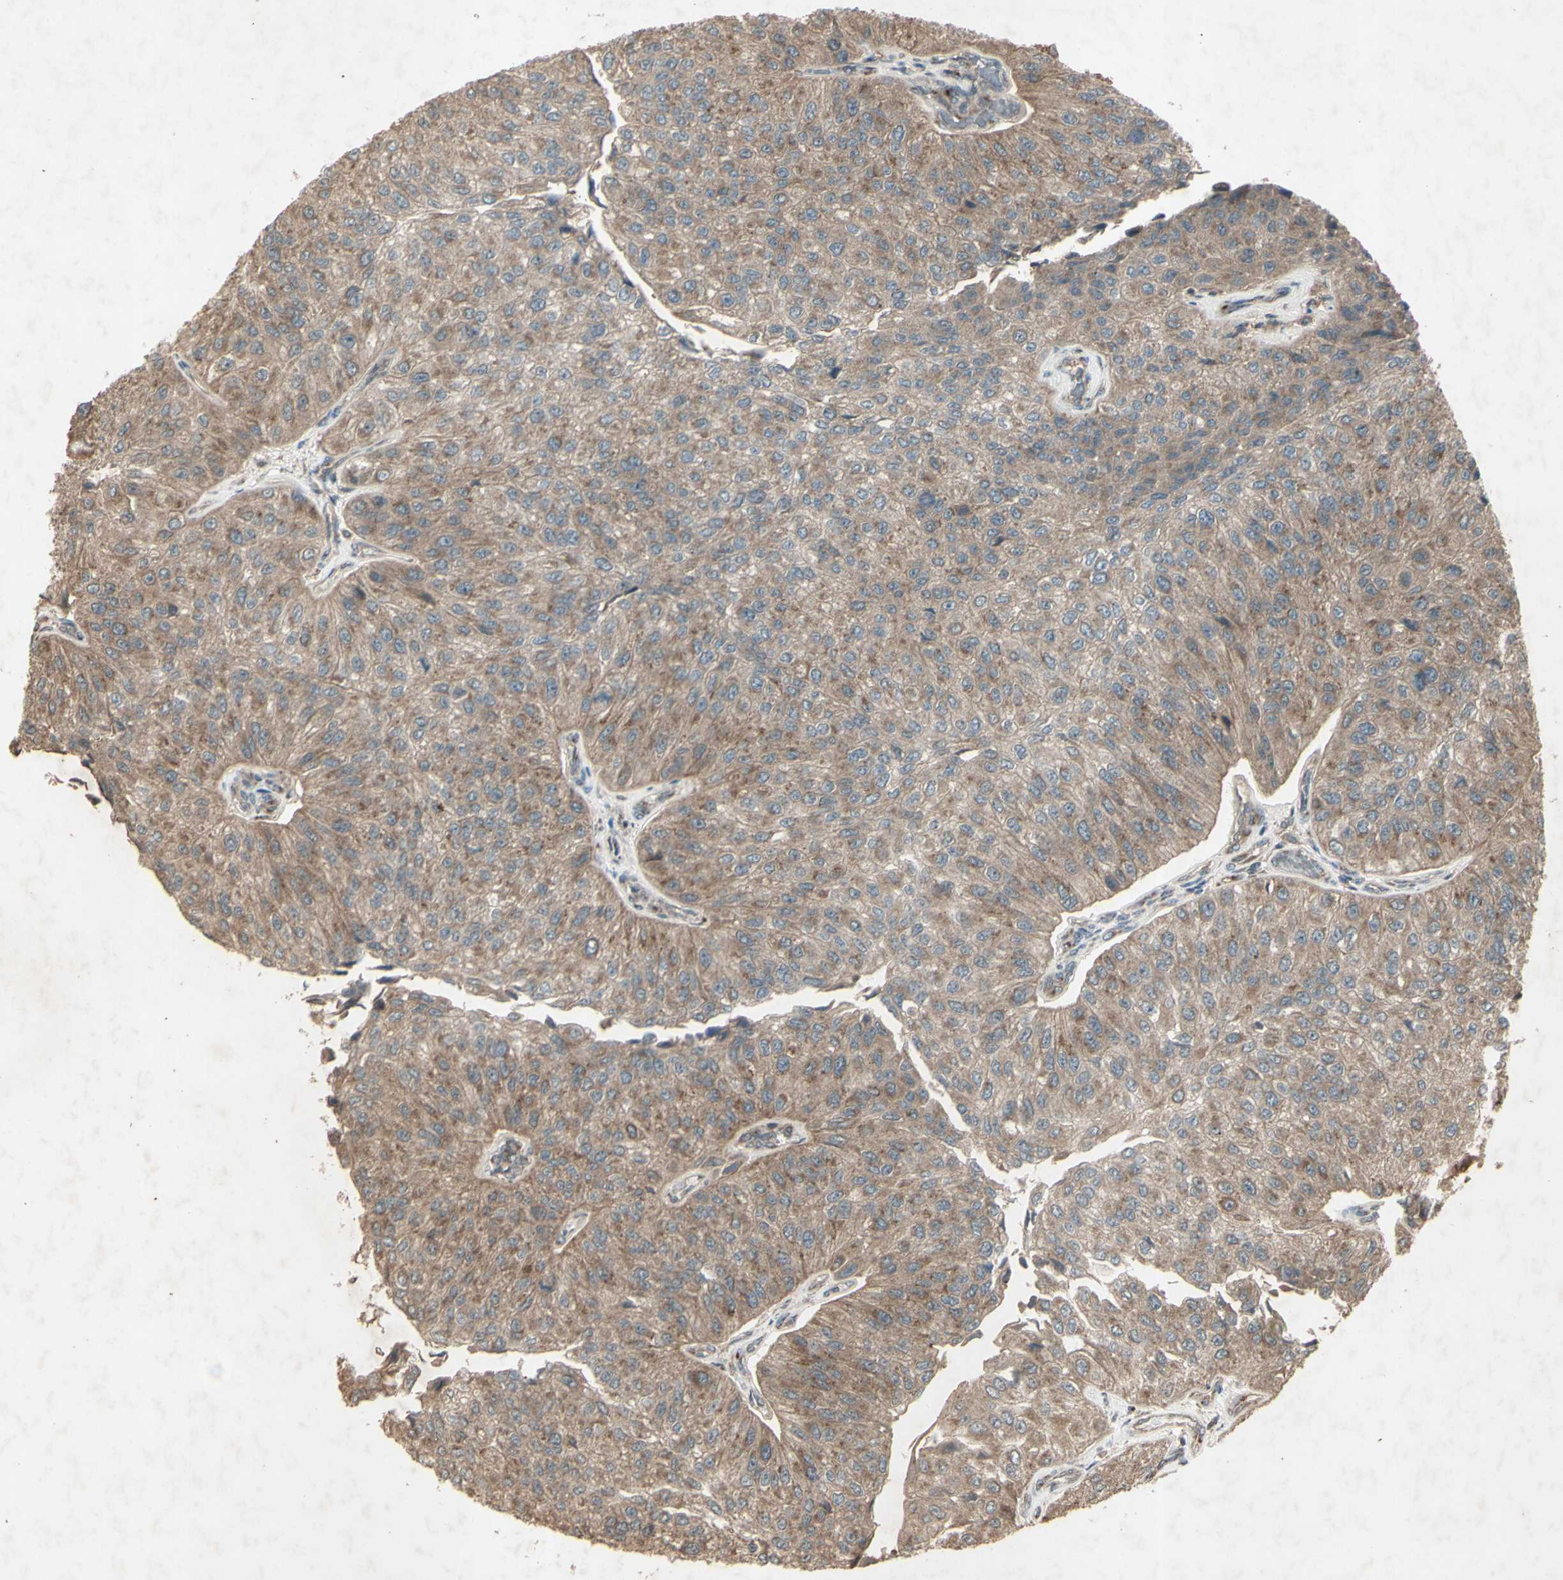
{"staining": {"intensity": "moderate", "quantity": ">75%", "location": "cytoplasmic/membranous"}, "tissue": "urothelial cancer", "cell_type": "Tumor cells", "image_type": "cancer", "snomed": [{"axis": "morphology", "description": "Urothelial carcinoma, High grade"}, {"axis": "topography", "description": "Kidney"}, {"axis": "topography", "description": "Urinary bladder"}], "caption": "The photomicrograph demonstrates a brown stain indicating the presence of a protein in the cytoplasmic/membranous of tumor cells in urothelial carcinoma (high-grade).", "gene": "AP1G1", "patient": {"sex": "male", "age": 77}}